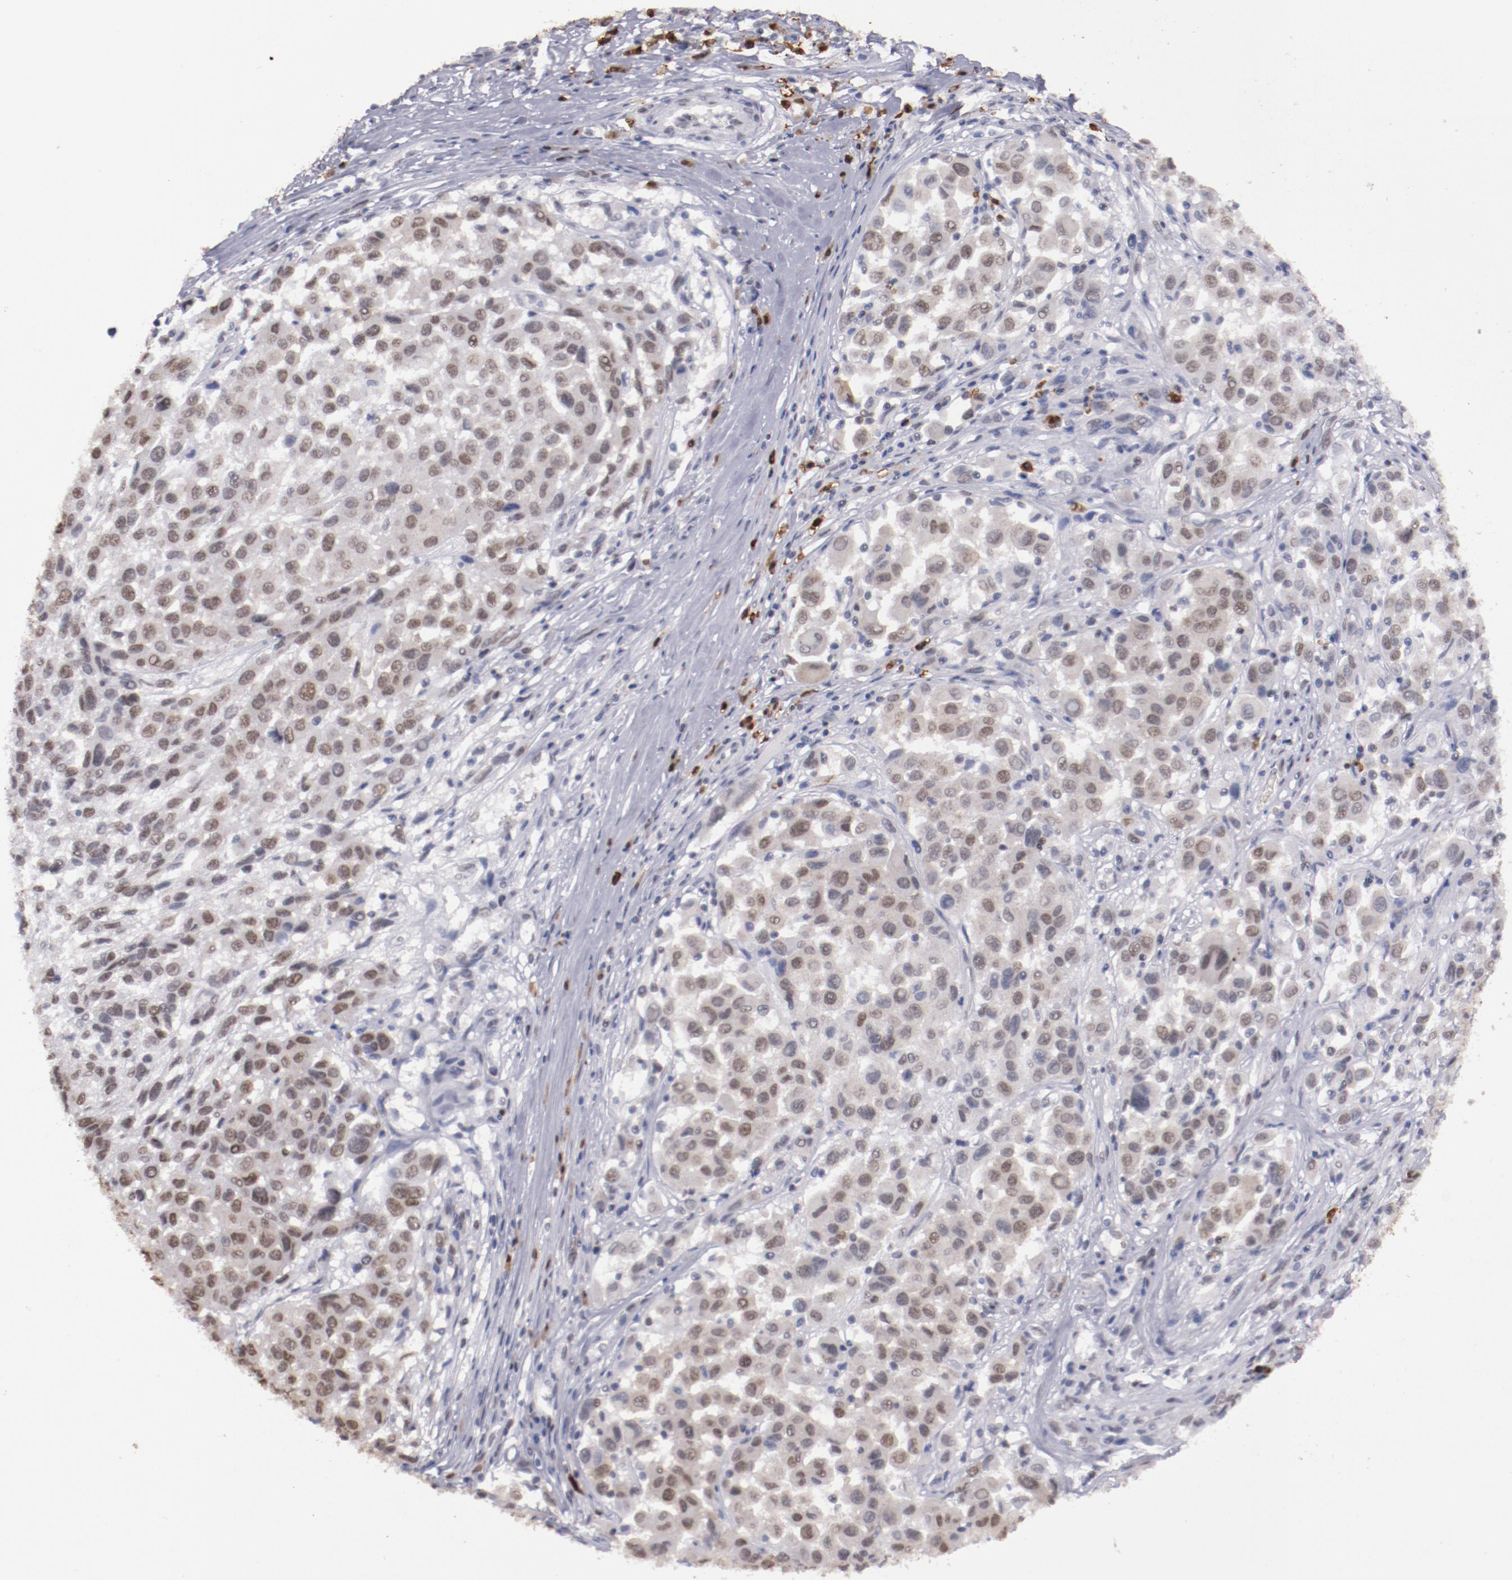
{"staining": {"intensity": "moderate", "quantity": "25%-75%", "location": "nuclear"}, "tissue": "melanoma", "cell_type": "Tumor cells", "image_type": "cancer", "snomed": [{"axis": "morphology", "description": "Malignant melanoma, Metastatic site"}, {"axis": "topography", "description": "Lymph node"}], "caption": "Malignant melanoma (metastatic site) stained with immunohistochemistry (IHC) exhibits moderate nuclear expression in approximately 25%-75% of tumor cells.", "gene": "IRF4", "patient": {"sex": "male", "age": 61}}